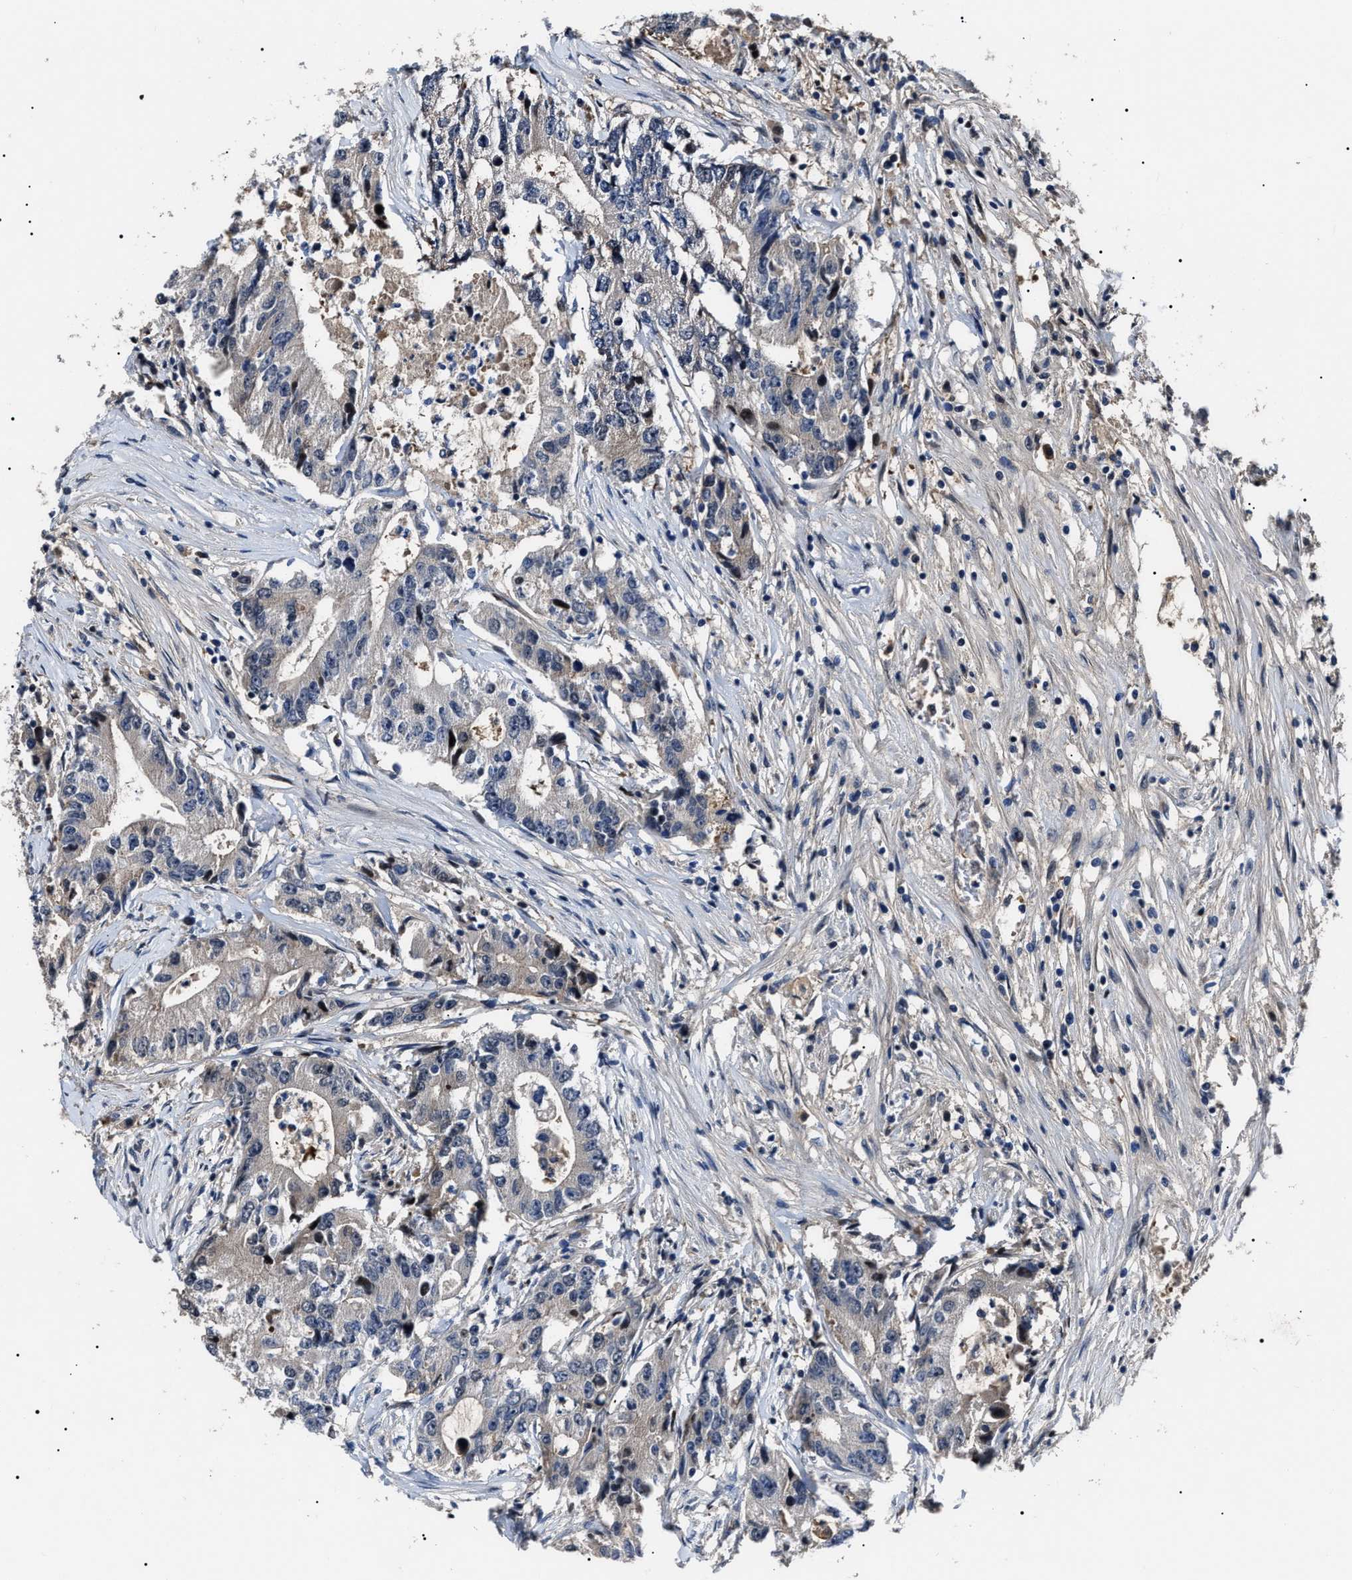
{"staining": {"intensity": "negative", "quantity": "none", "location": "none"}, "tissue": "colorectal cancer", "cell_type": "Tumor cells", "image_type": "cancer", "snomed": [{"axis": "morphology", "description": "Adenocarcinoma, NOS"}, {"axis": "topography", "description": "Colon"}], "caption": "Colorectal adenocarcinoma was stained to show a protein in brown. There is no significant expression in tumor cells.", "gene": "IFT81", "patient": {"sex": "female", "age": 77}}